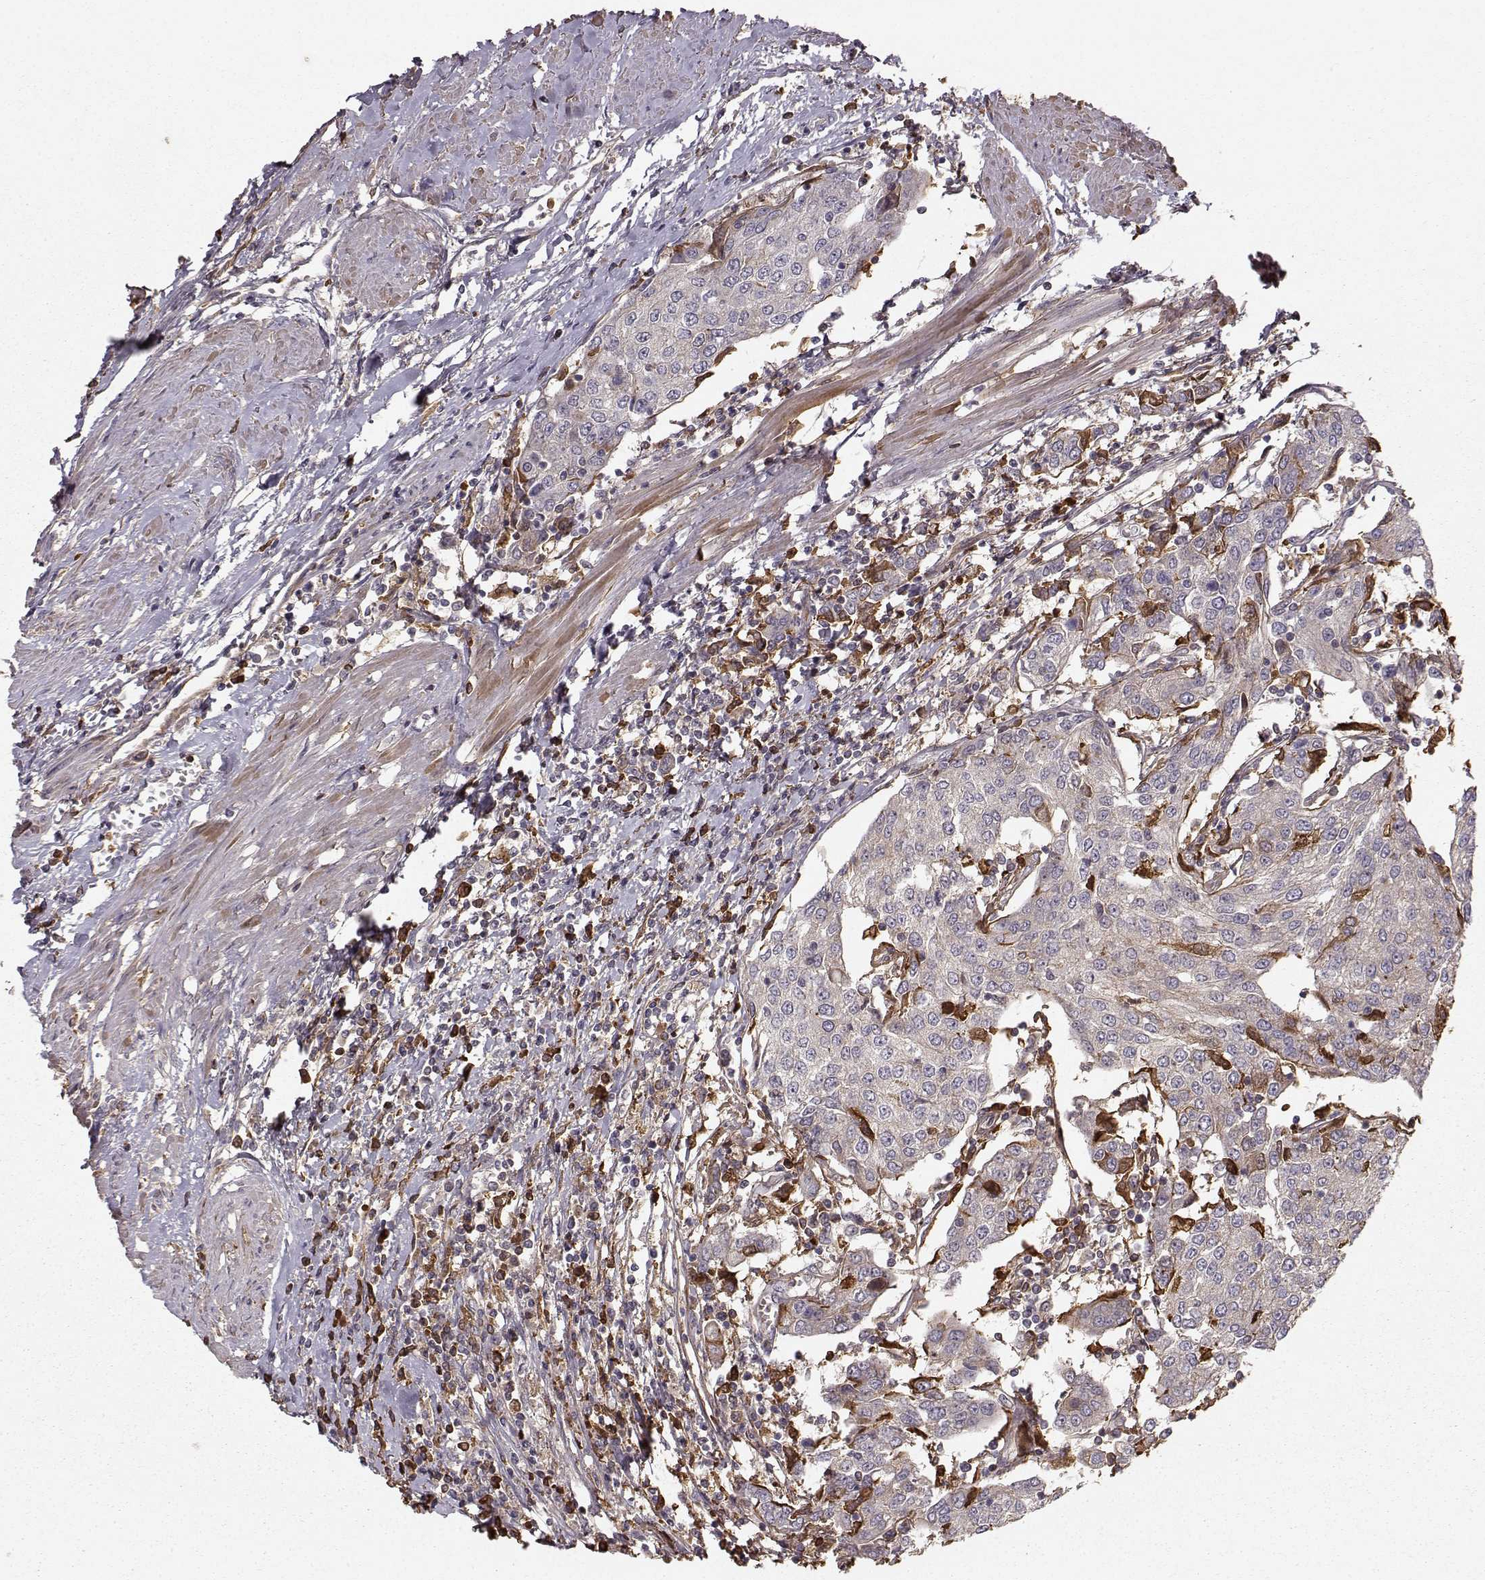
{"staining": {"intensity": "strong", "quantity": "<25%", "location": "cytoplasmic/membranous"}, "tissue": "urothelial cancer", "cell_type": "Tumor cells", "image_type": "cancer", "snomed": [{"axis": "morphology", "description": "Urothelial carcinoma, High grade"}, {"axis": "topography", "description": "Urinary bladder"}], "caption": "Urothelial cancer tissue exhibits strong cytoplasmic/membranous staining in approximately <25% of tumor cells, visualized by immunohistochemistry.", "gene": "WNT6", "patient": {"sex": "female", "age": 85}}